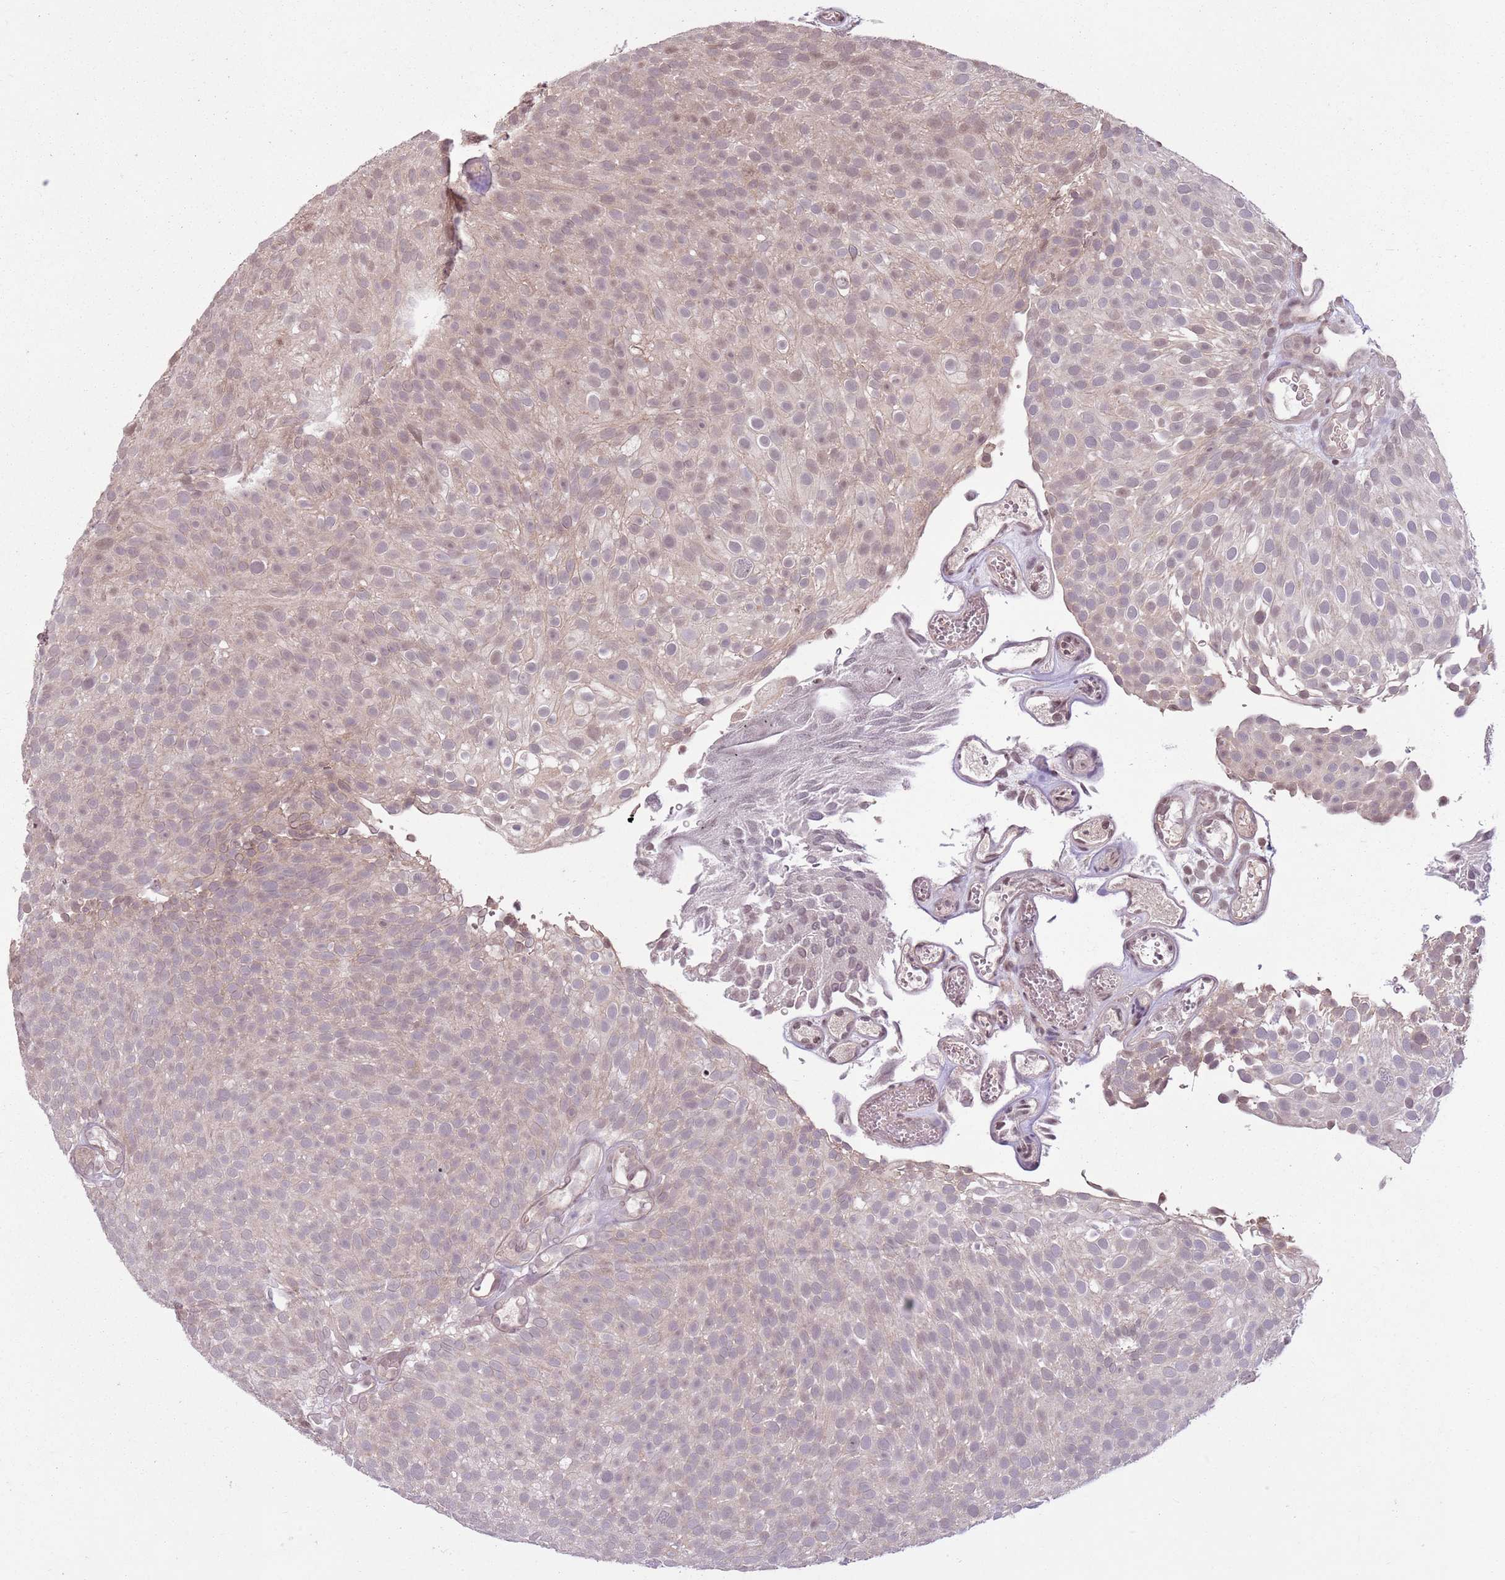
{"staining": {"intensity": "weak", "quantity": "<25%", "location": "cytoplasmic/membranous,nuclear"}, "tissue": "urothelial cancer", "cell_type": "Tumor cells", "image_type": "cancer", "snomed": [{"axis": "morphology", "description": "Urothelial carcinoma, Low grade"}, {"axis": "topography", "description": "Urinary bladder"}], "caption": "A photomicrograph of urothelial carcinoma (low-grade) stained for a protein exhibits no brown staining in tumor cells. (Brightfield microscopy of DAB immunohistochemistry at high magnification).", "gene": "CAPN9", "patient": {"sex": "male", "age": 78}}